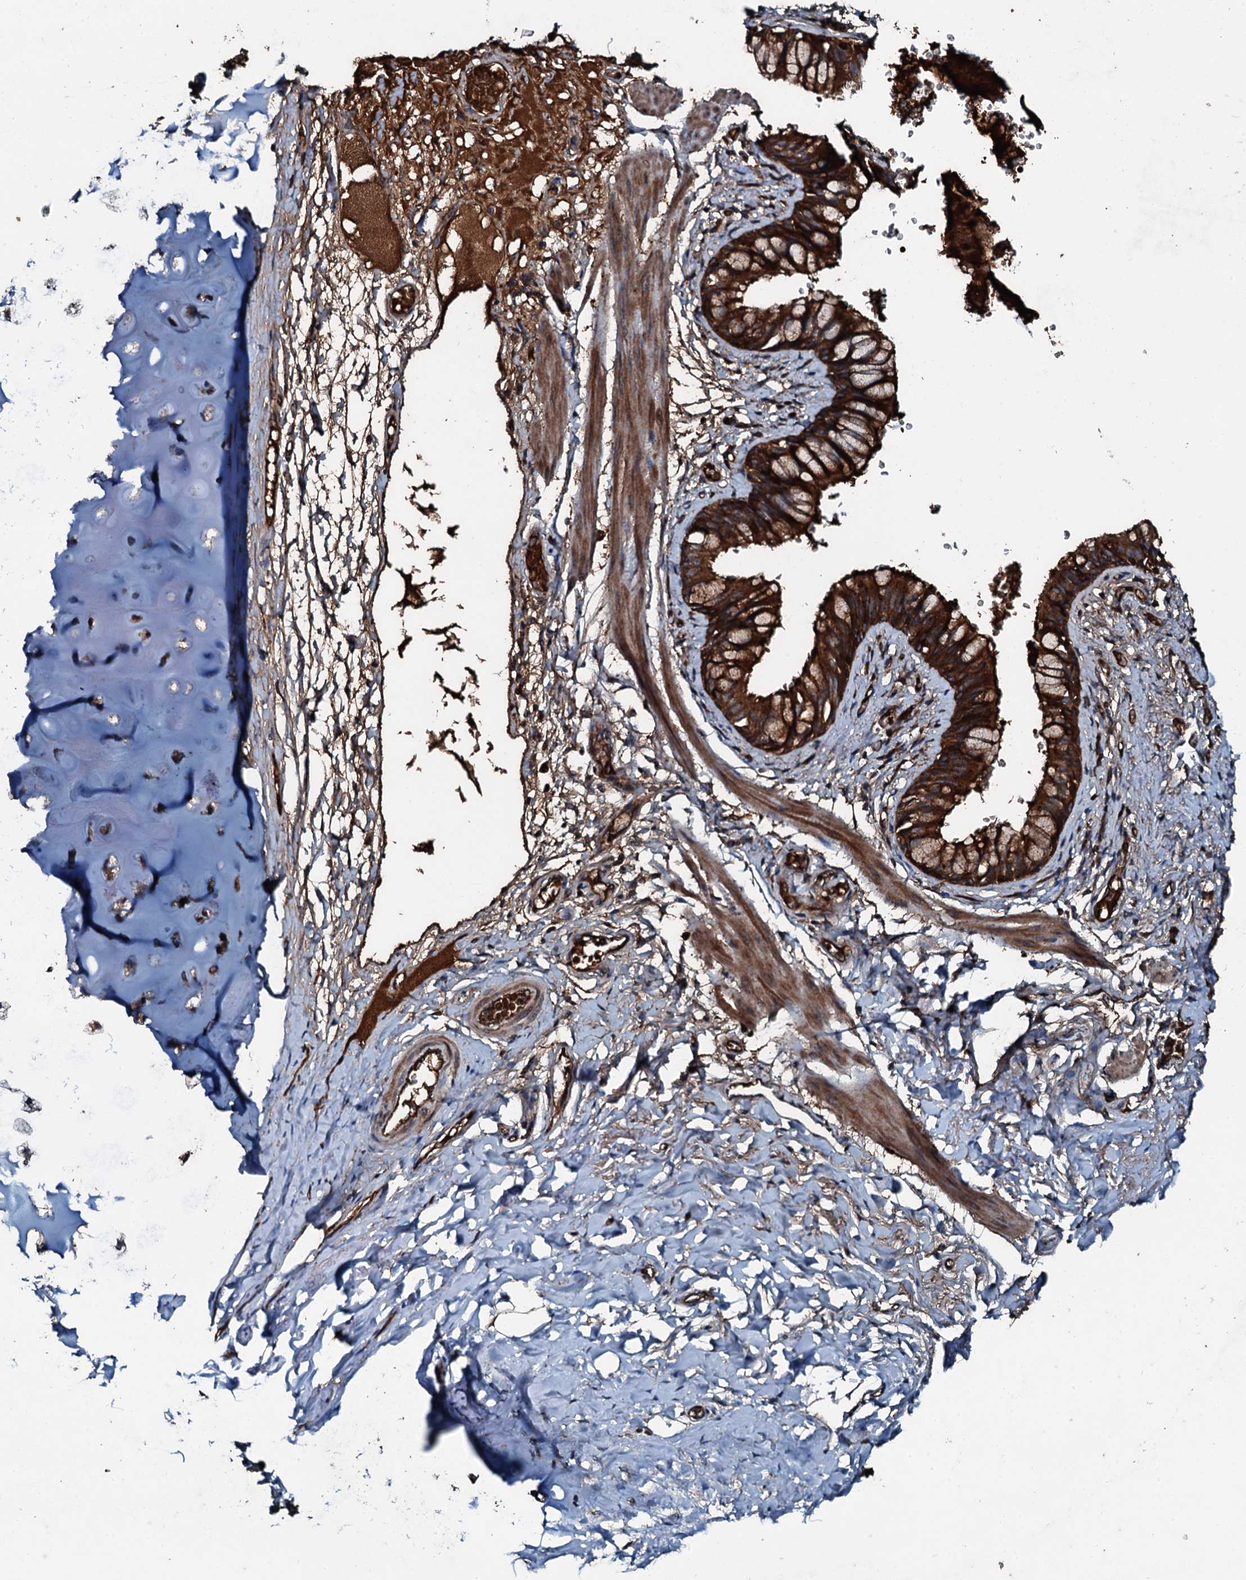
{"staining": {"intensity": "strong", "quantity": ">75%", "location": "cytoplasmic/membranous"}, "tissue": "bronchus", "cell_type": "Respiratory epithelial cells", "image_type": "normal", "snomed": [{"axis": "morphology", "description": "Normal tissue, NOS"}, {"axis": "topography", "description": "Cartilage tissue"}, {"axis": "topography", "description": "Bronchus"}], "caption": "High-magnification brightfield microscopy of unremarkable bronchus stained with DAB (brown) and counterstained with hematoxylin (blue). respiratory epithelial cells exhibit strong cytoplasmic/membranous staining is present in about>75% of cells. (brown staining indicates protein expression, while blue staining denotes nuclei).", "gene": "TRIM7", "patient": {"sex": "female", "age": 36}}